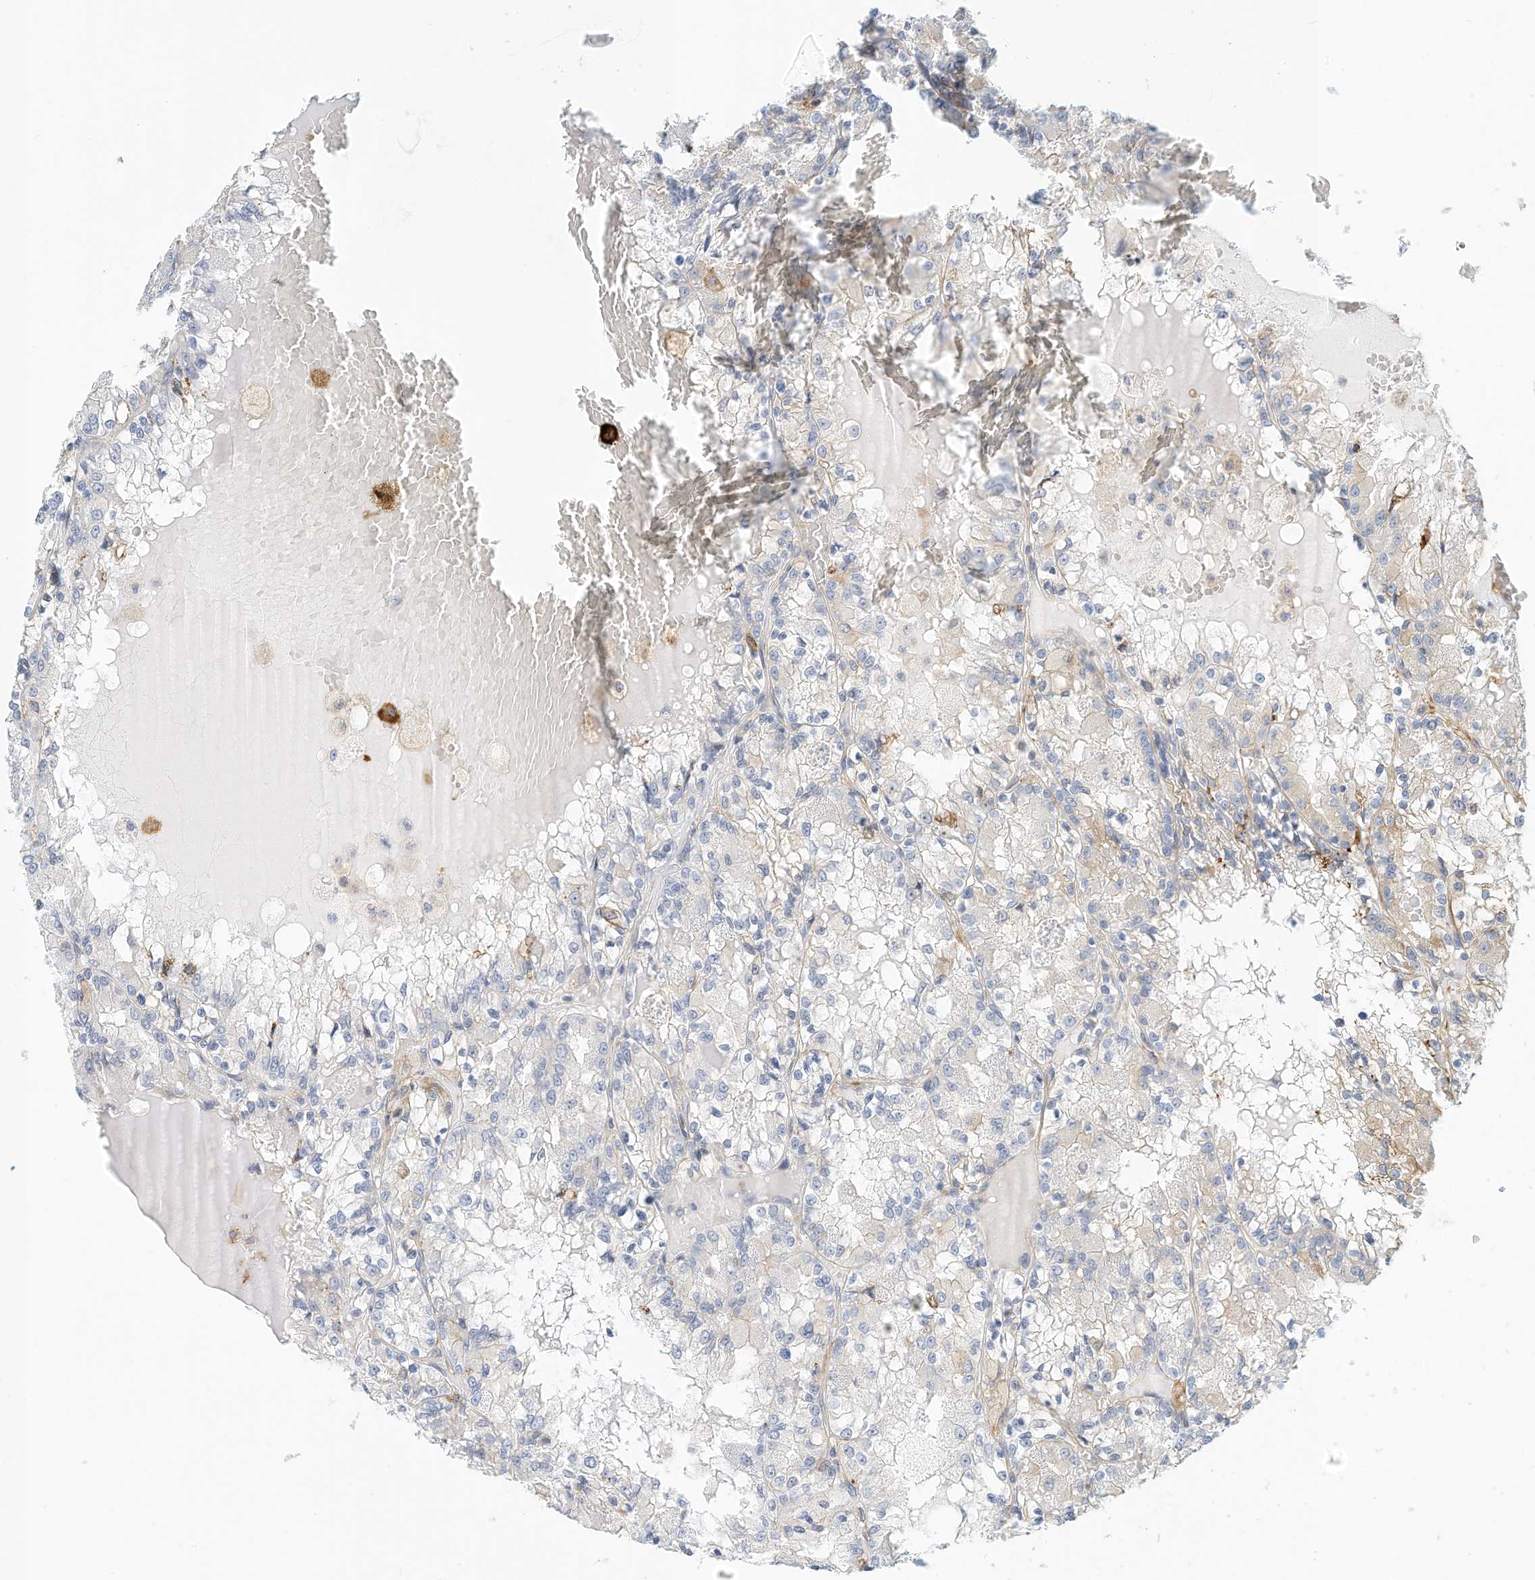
{"staining": {"intensity": "negative", "quantity": "none", "location": "none"}, "tissue": "renal cancer", "cell_type": "Tumor cells", "image_type": "cancer", "snomed": [{"axis": "morphology", "description": "Adenocarcinoma, NOS"}, {"axis": "topography", "description": "Kidney"}], "caption": "This is an immunohistochemistry (IHC) image of human adenocarcinoma (renal). There is no staining in tumor cells.", "gene": "MICAL1", "patient": {"sex": "female", "age": 56}}